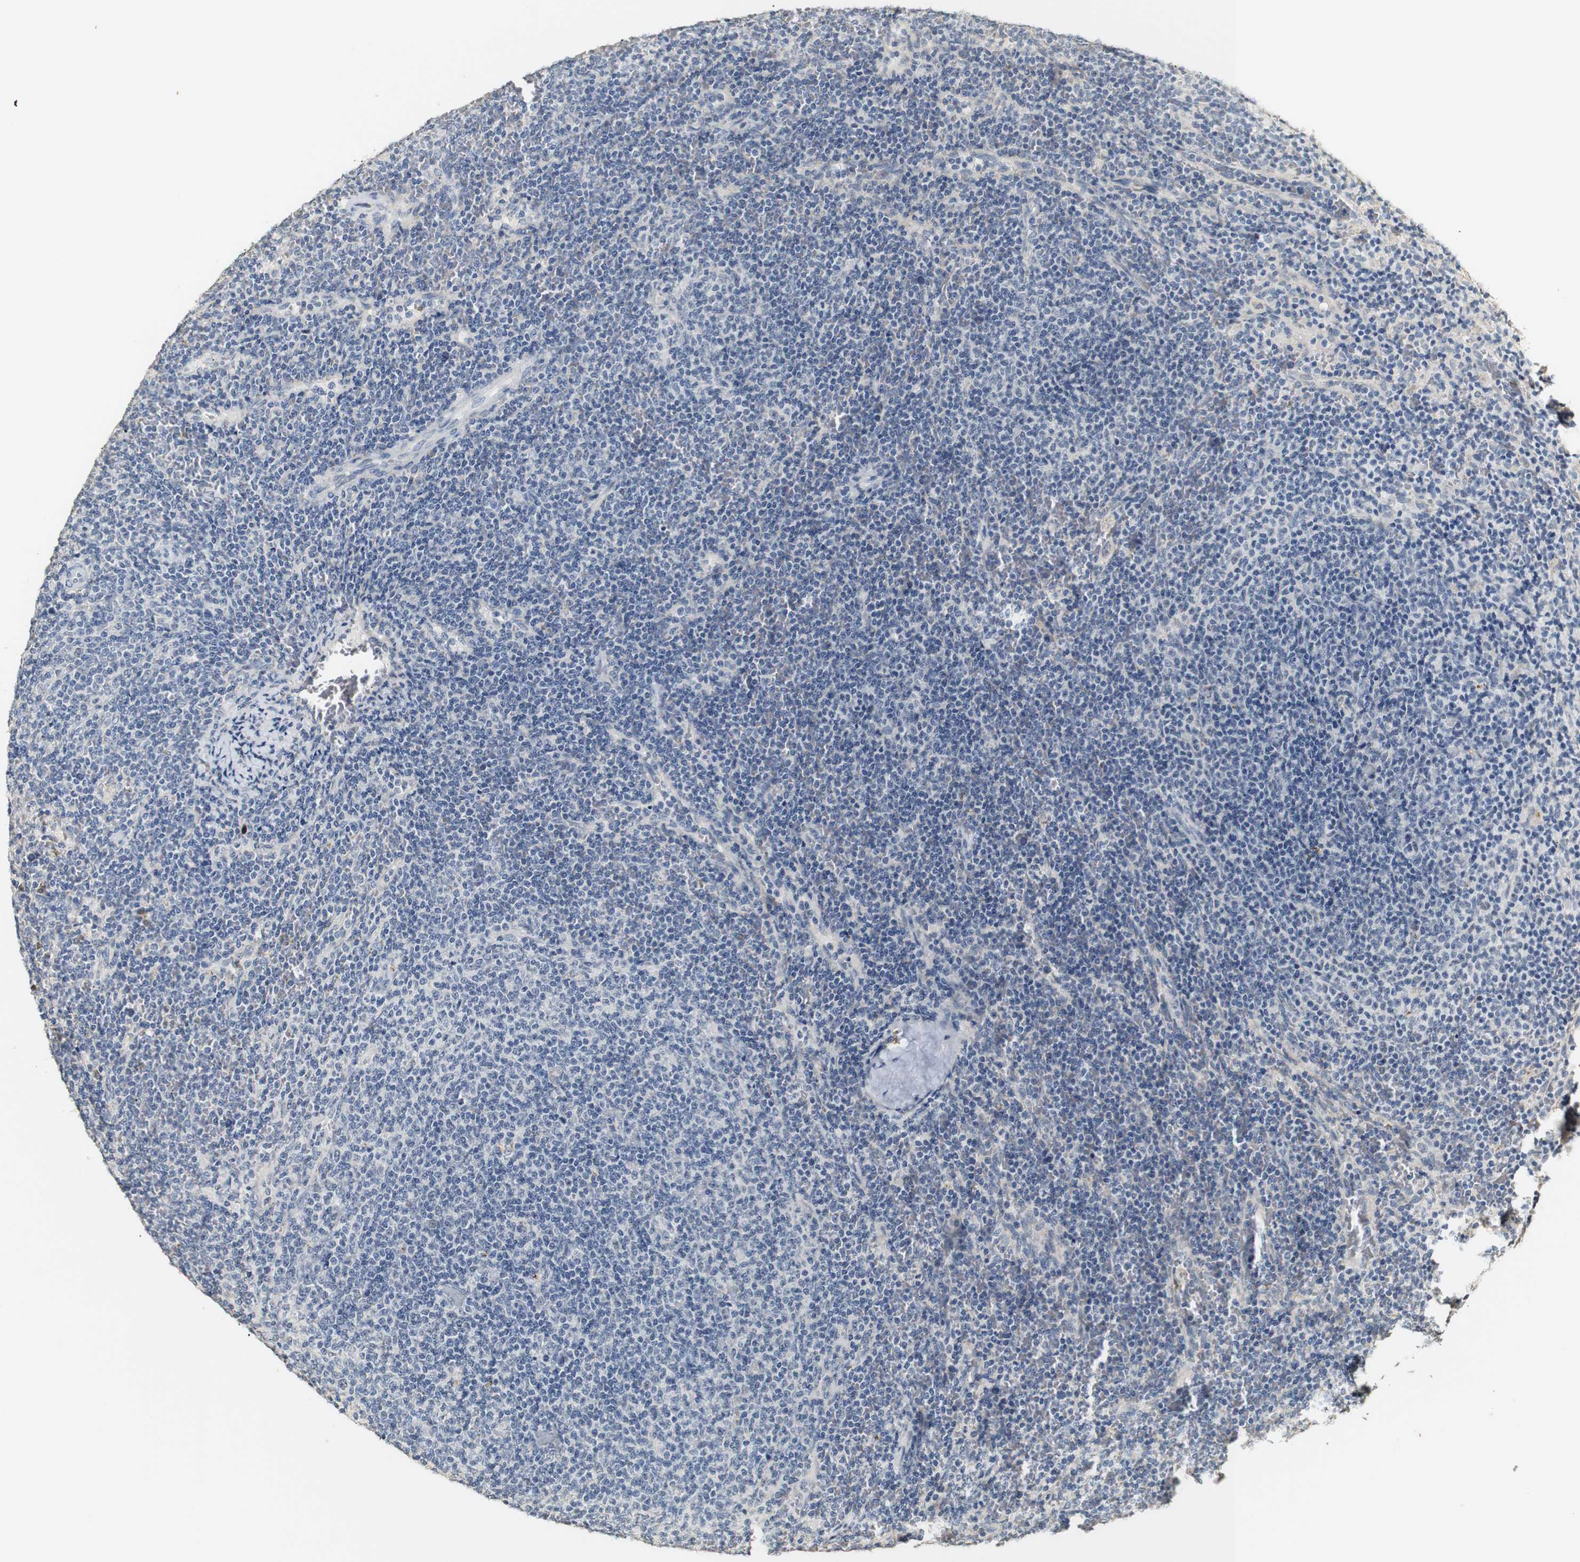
{"staining": {"intensity": "negative", "quantity": "none", "location": "none"}, "tissue": "lymphoma", "cell_type": "Tumor cells", "image_type": "cancer", "snomed": [{"axis": "morphology", "description": "Malignant lymphoma, non-Hodgkin's type, Low grade"}, {"axis": "topography", "description": "Spleen"}], "caption": "A high-resolution photomicrograph shows immunohistochemistry staining of low-grade malignant lymphoma, non-Hodgkin's type, which exhibits no significant positivity in tumor cells. (Immunohistochemistry, brightfield microscopy, high magnification).", "gene": "SYT7", "patient": {"sex": "female", "age": 50}}